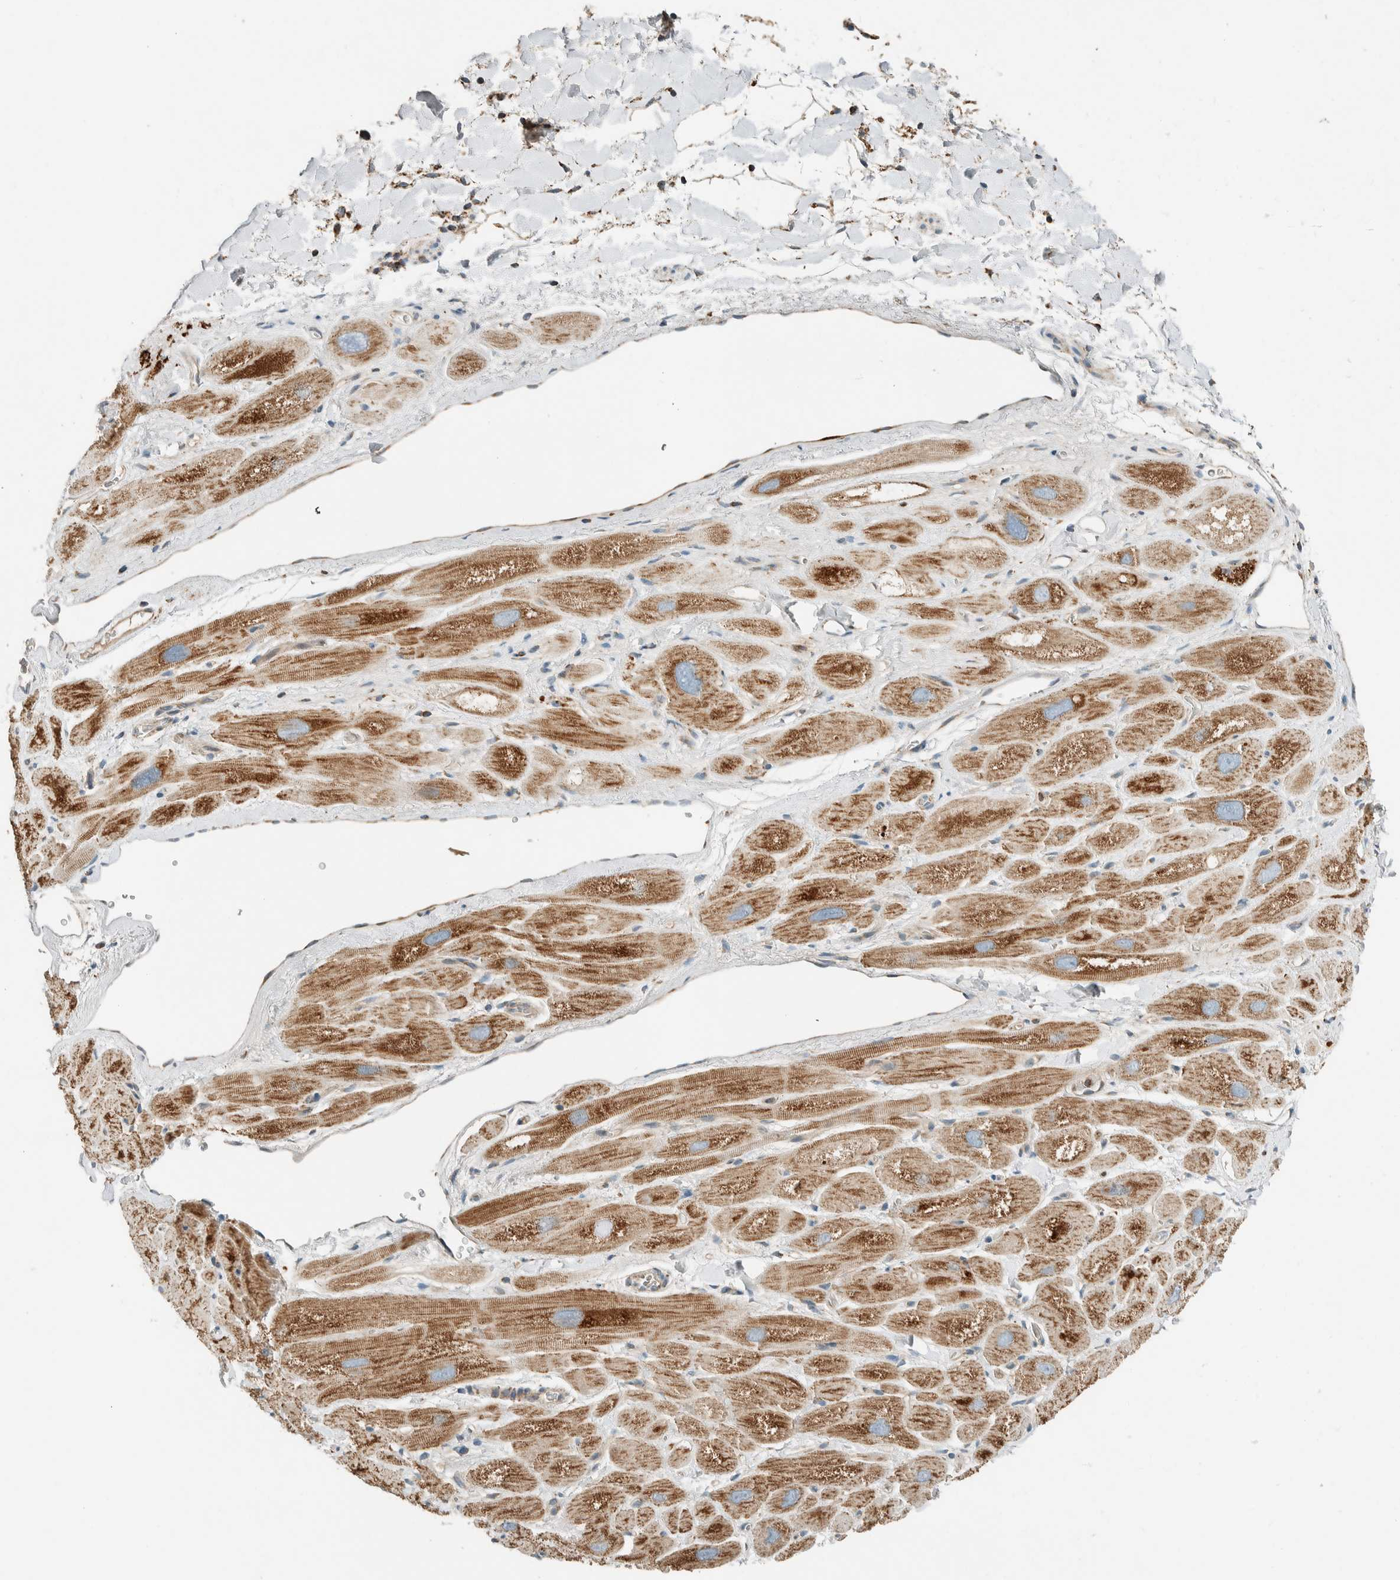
{"staining": {"intensity": "moderate", "quantity": ">75%", "location": "cytoplasmic/membranous"}, "tissue": "heart muscle", "cell_type": "Cardiomyocytes", "image_type": "normal", "snomed": [{"axis": "morphology", "description": "Normal tissue, NOS"}, {"axis": "topography", "description": "Heart"}], "caption": "IHC of benign heart muscle reveals medium levels of moderate cytoplasmic/membranous positivity in approximately >75% of cardiomyocytes.", "gene": "SPAG5", "patient": {"sex": "male", "age": 49}}